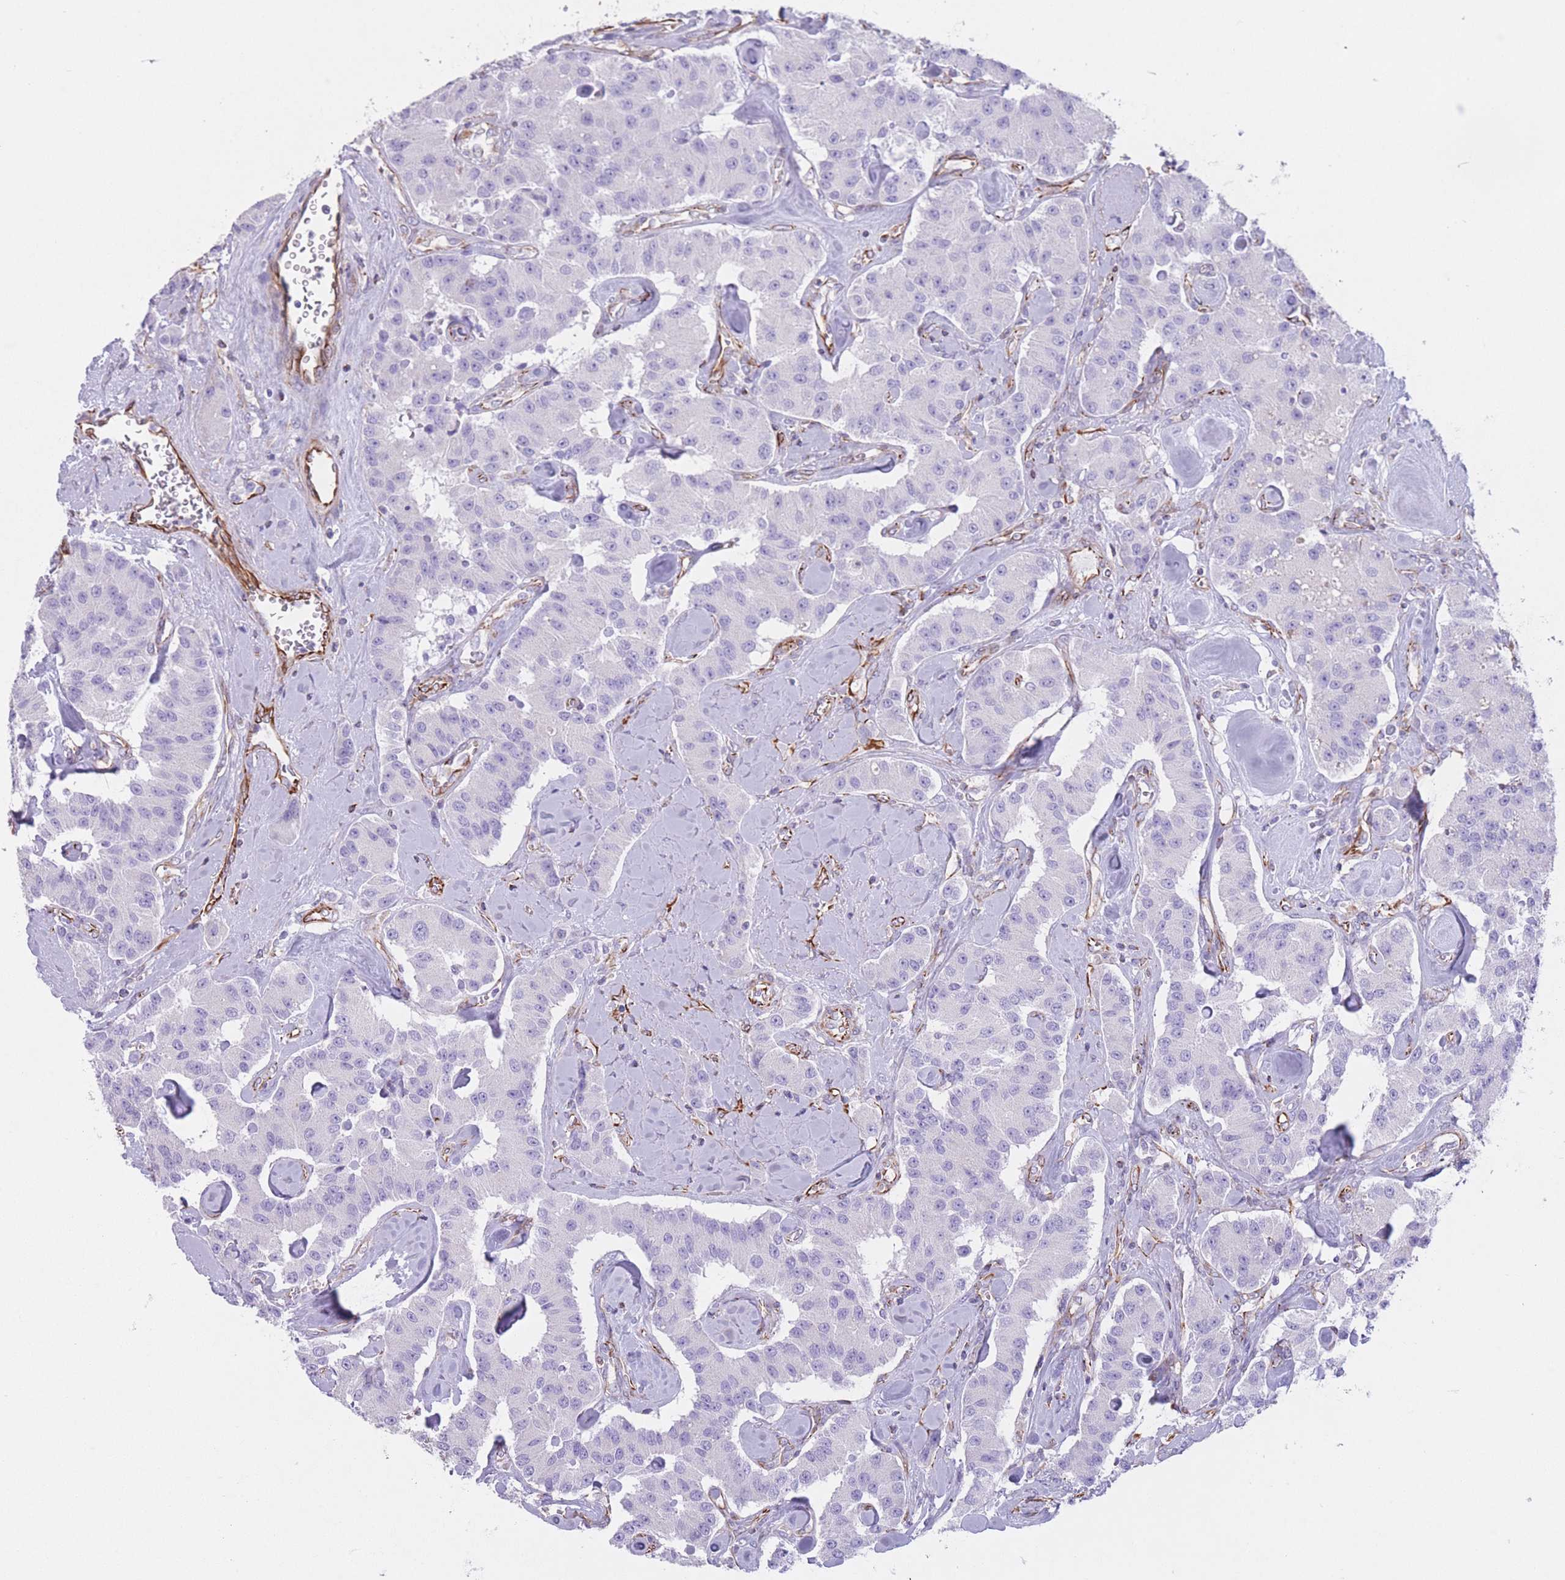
{"staining": {"intensity": "negative", "quantity": "none", "location": "none"}, "tissue": "carcinoid", "cell_type": "Tumor cells", "image_type": "cancer", "snomed": [{"axis": "morphology", "description": "Carcinoid, malignant, NOS"}, {"axis": "topography", "description": "Pancreas"}], "caption": "The histopathology image exhibits no significant positivity in tumor cells of carcinoid.", "gene": "PTCD1", "patient": {"sex": "male", "age": 41}}